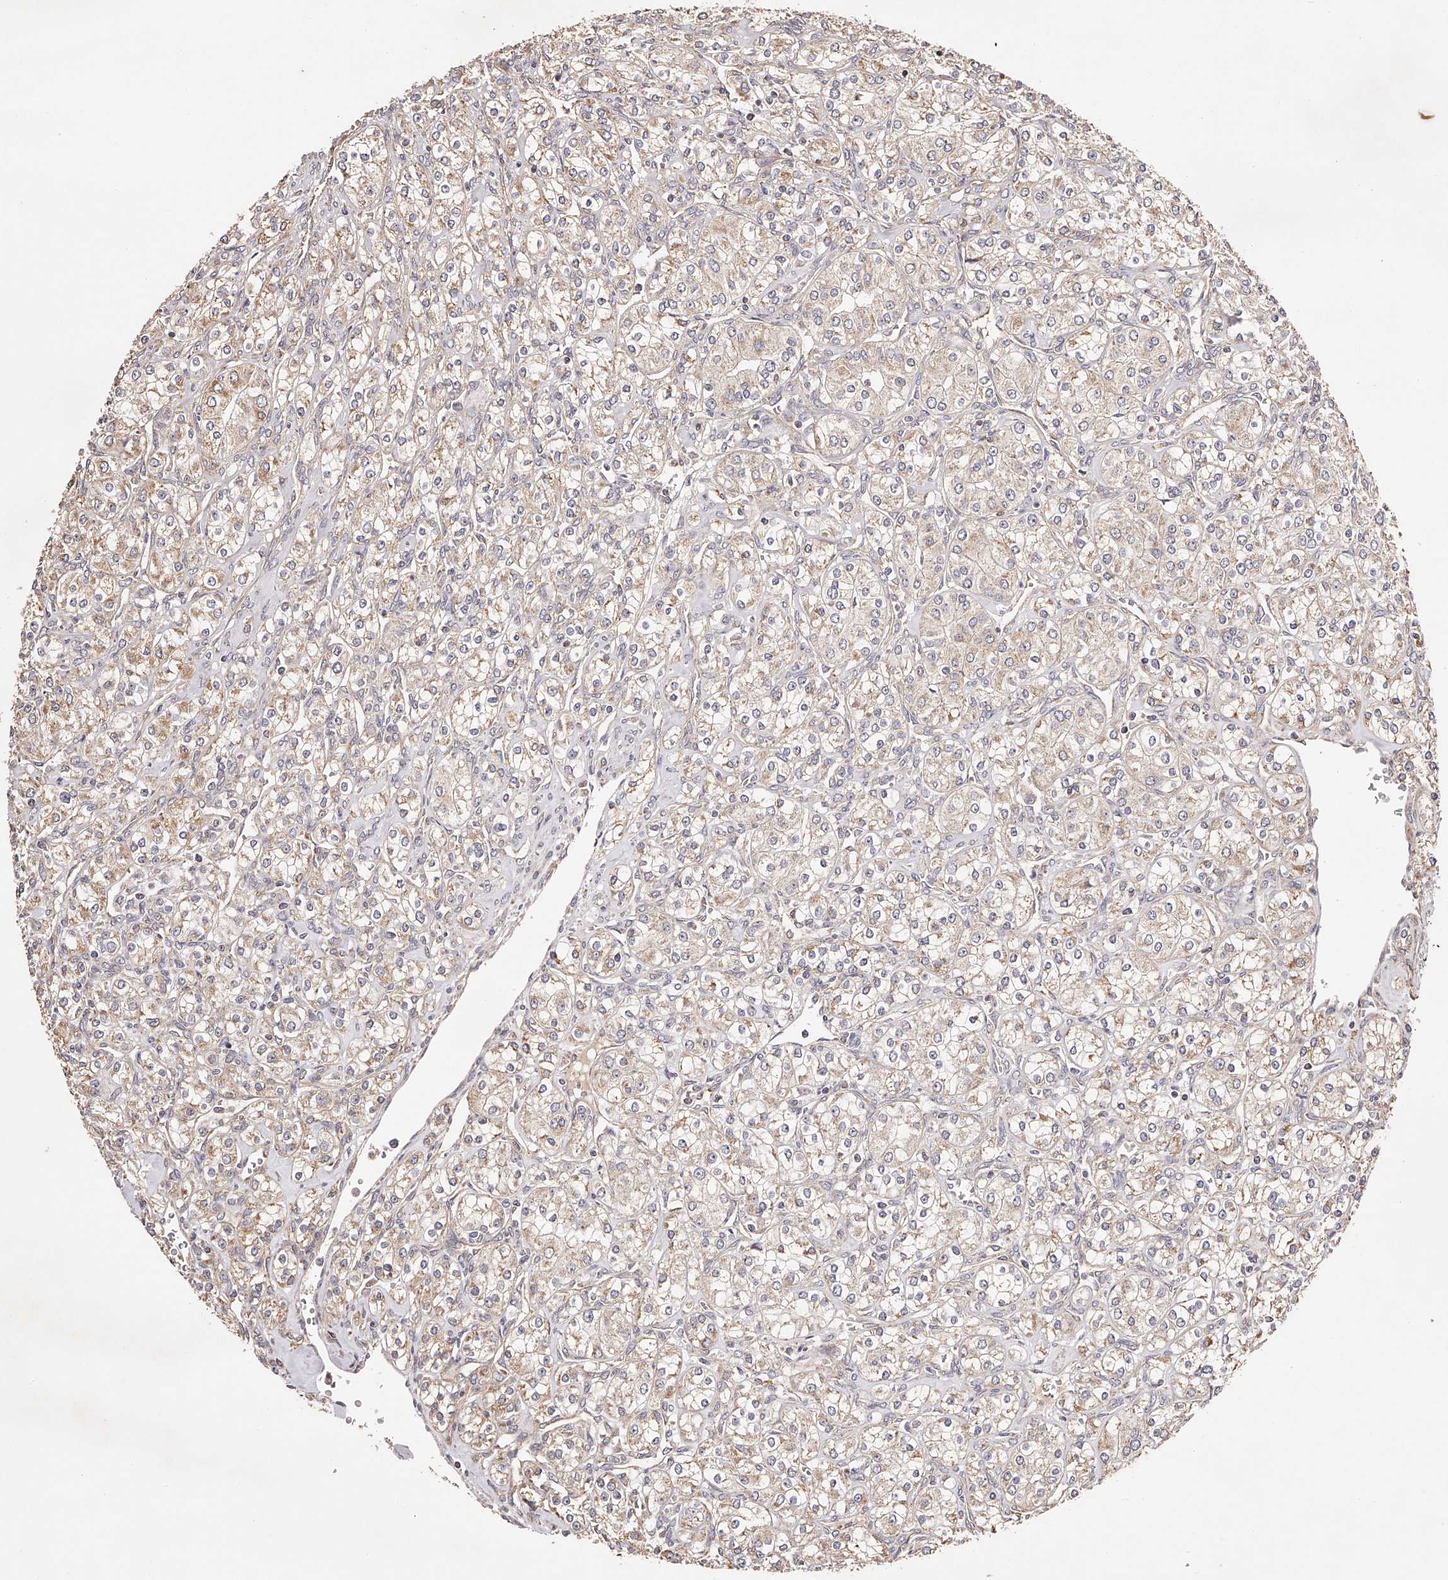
{"staining": {"intensity": "weak", "quantity": ">75%", "location": "cytoplasmic/membranous"}, "tissue": "renal cancer", "cell_type": "Tumor cells", "image_type": "cancer", "snomed": [{"axis": "morphology", "description": "Adenocarcinoma, NOS"}, {"axis": "topography", "description": "Kidney"}], "caption": "High-power microscopy captured an IHC image of renal cancer (adenocarcinoma), revealing weak cytoplasmic/membranous expression in approximately >75% of tumor cells.", "gene": "USP21", "patient": {"sex": "male", "age": 77}}